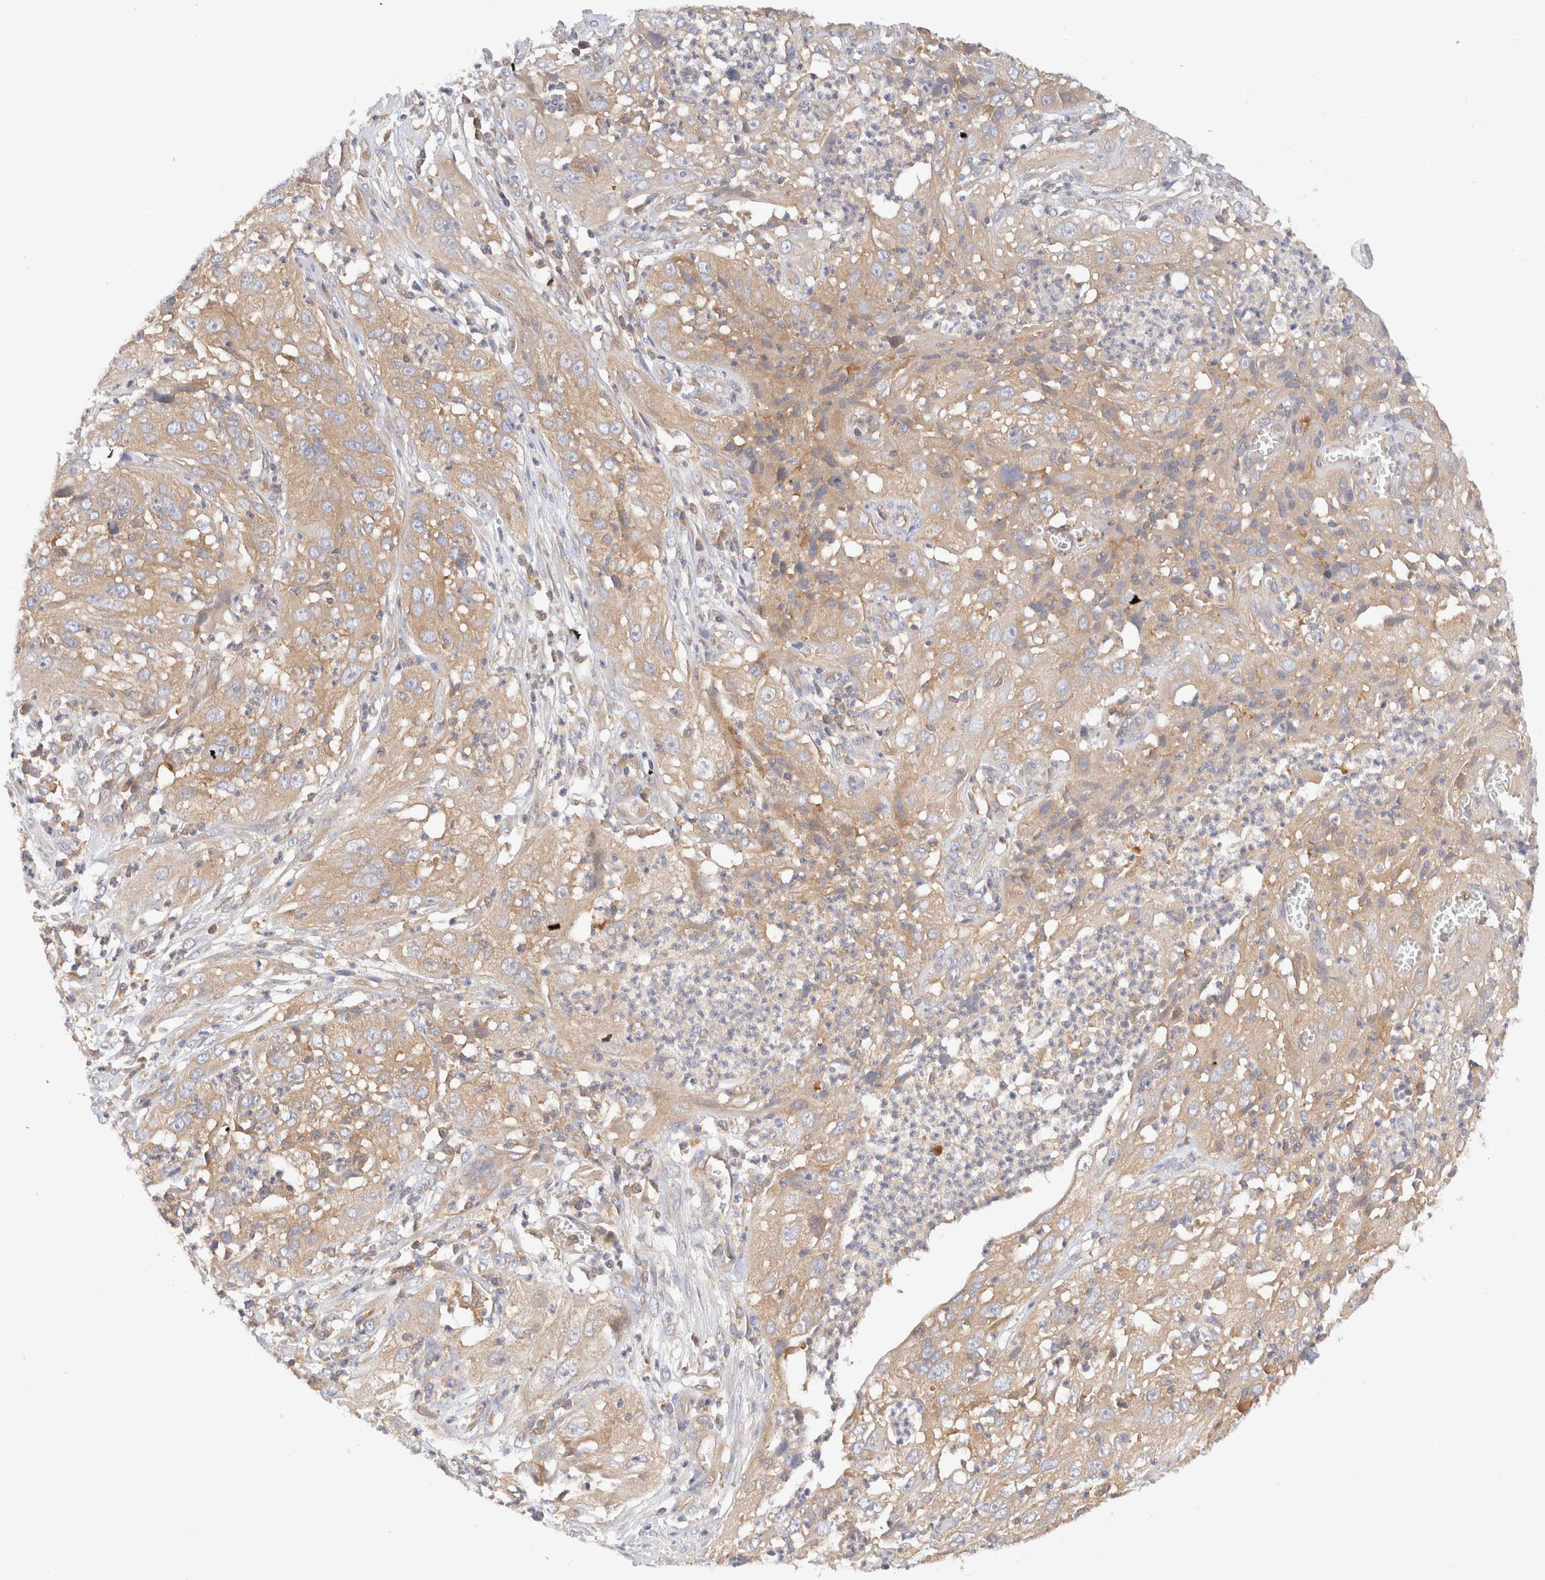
{"staining": {"intensity": "weak", "quantity": ">75%", "location": "cytoplasmic/membranous"}, "tissue": "cervical cancer", "cell_type": "Tumor cells", "image_type": "cancer", "snomed": [{"axis": "morphology", "description": "Squamous cell carcinoma, NOS"}, {"axis": "topography", "description": "Cervix"}], "caption": "This histopathology image exhibits squamous cell carcinoma (cervical) stained with IHC to label a protein in brown. The cytoplasmic/membranous of tumor cells show weak positivity for the protein. Nuclei are counter-stained blue.", "gene": "RABEP1", "patient": {"sex": "female", "age": 32}}